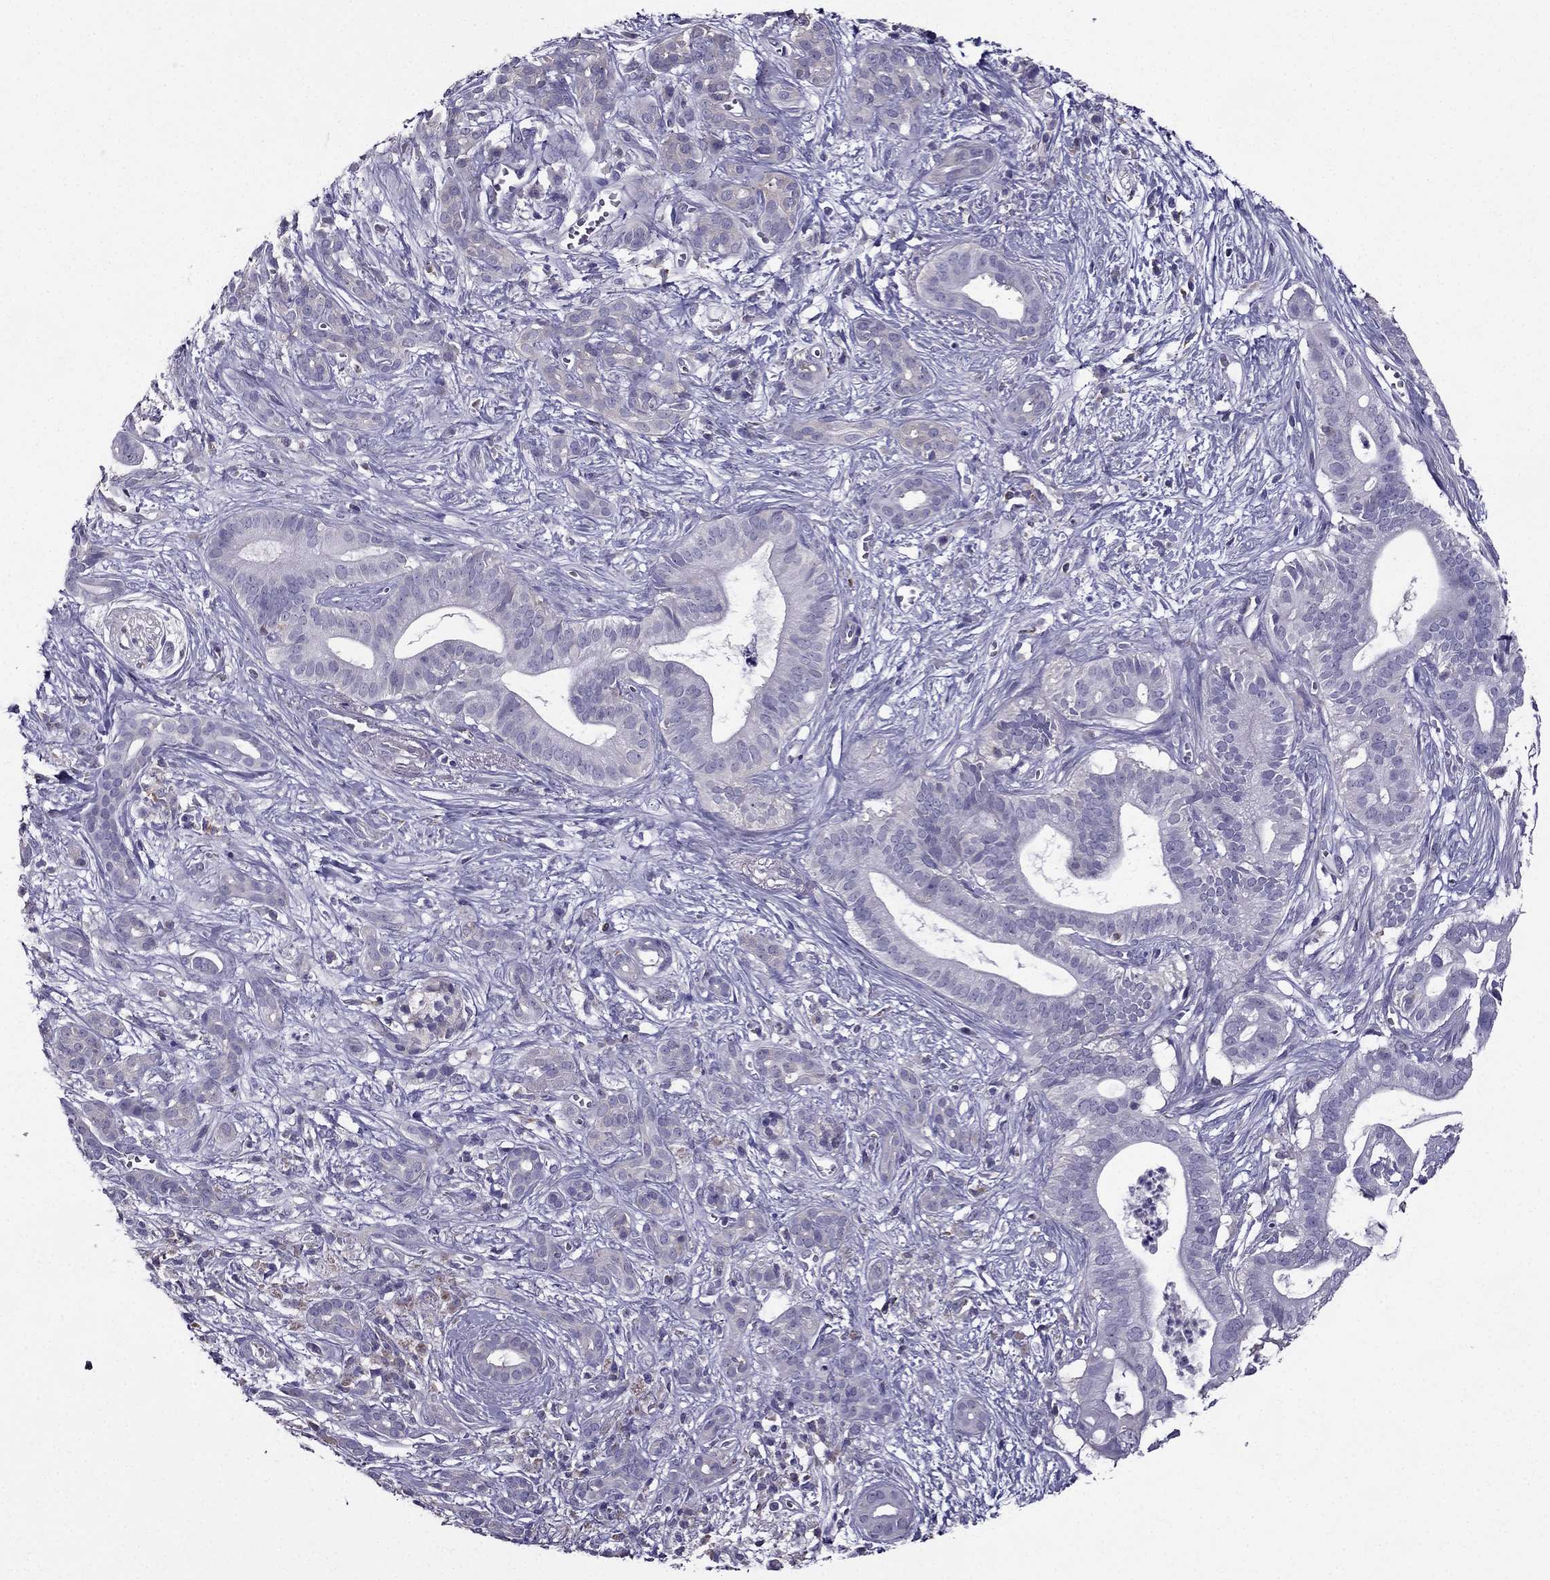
{"staining": {"intensity": "negative", "quantity": "none", "location": "none"}, "tissue": "pancreatic cancer", "cell_type": "Tumor cells", "image_type": "cancer", "snomed": [{"axis": "morphology", "description": "Adenocarcinoma, NOS"}, {"axis": "topography", "description": "Pancreas"}], "caption": "Tumor cells show no significant protein staining in pancreatic cancer (adenocarcinoma). (DAB (3,3'-diaminobenzidine) immunohistochemistry visualized using brightfield microscopy, high magnification).", "gene": "AAK1", "patient": {"sex": "male", "age": 61}}